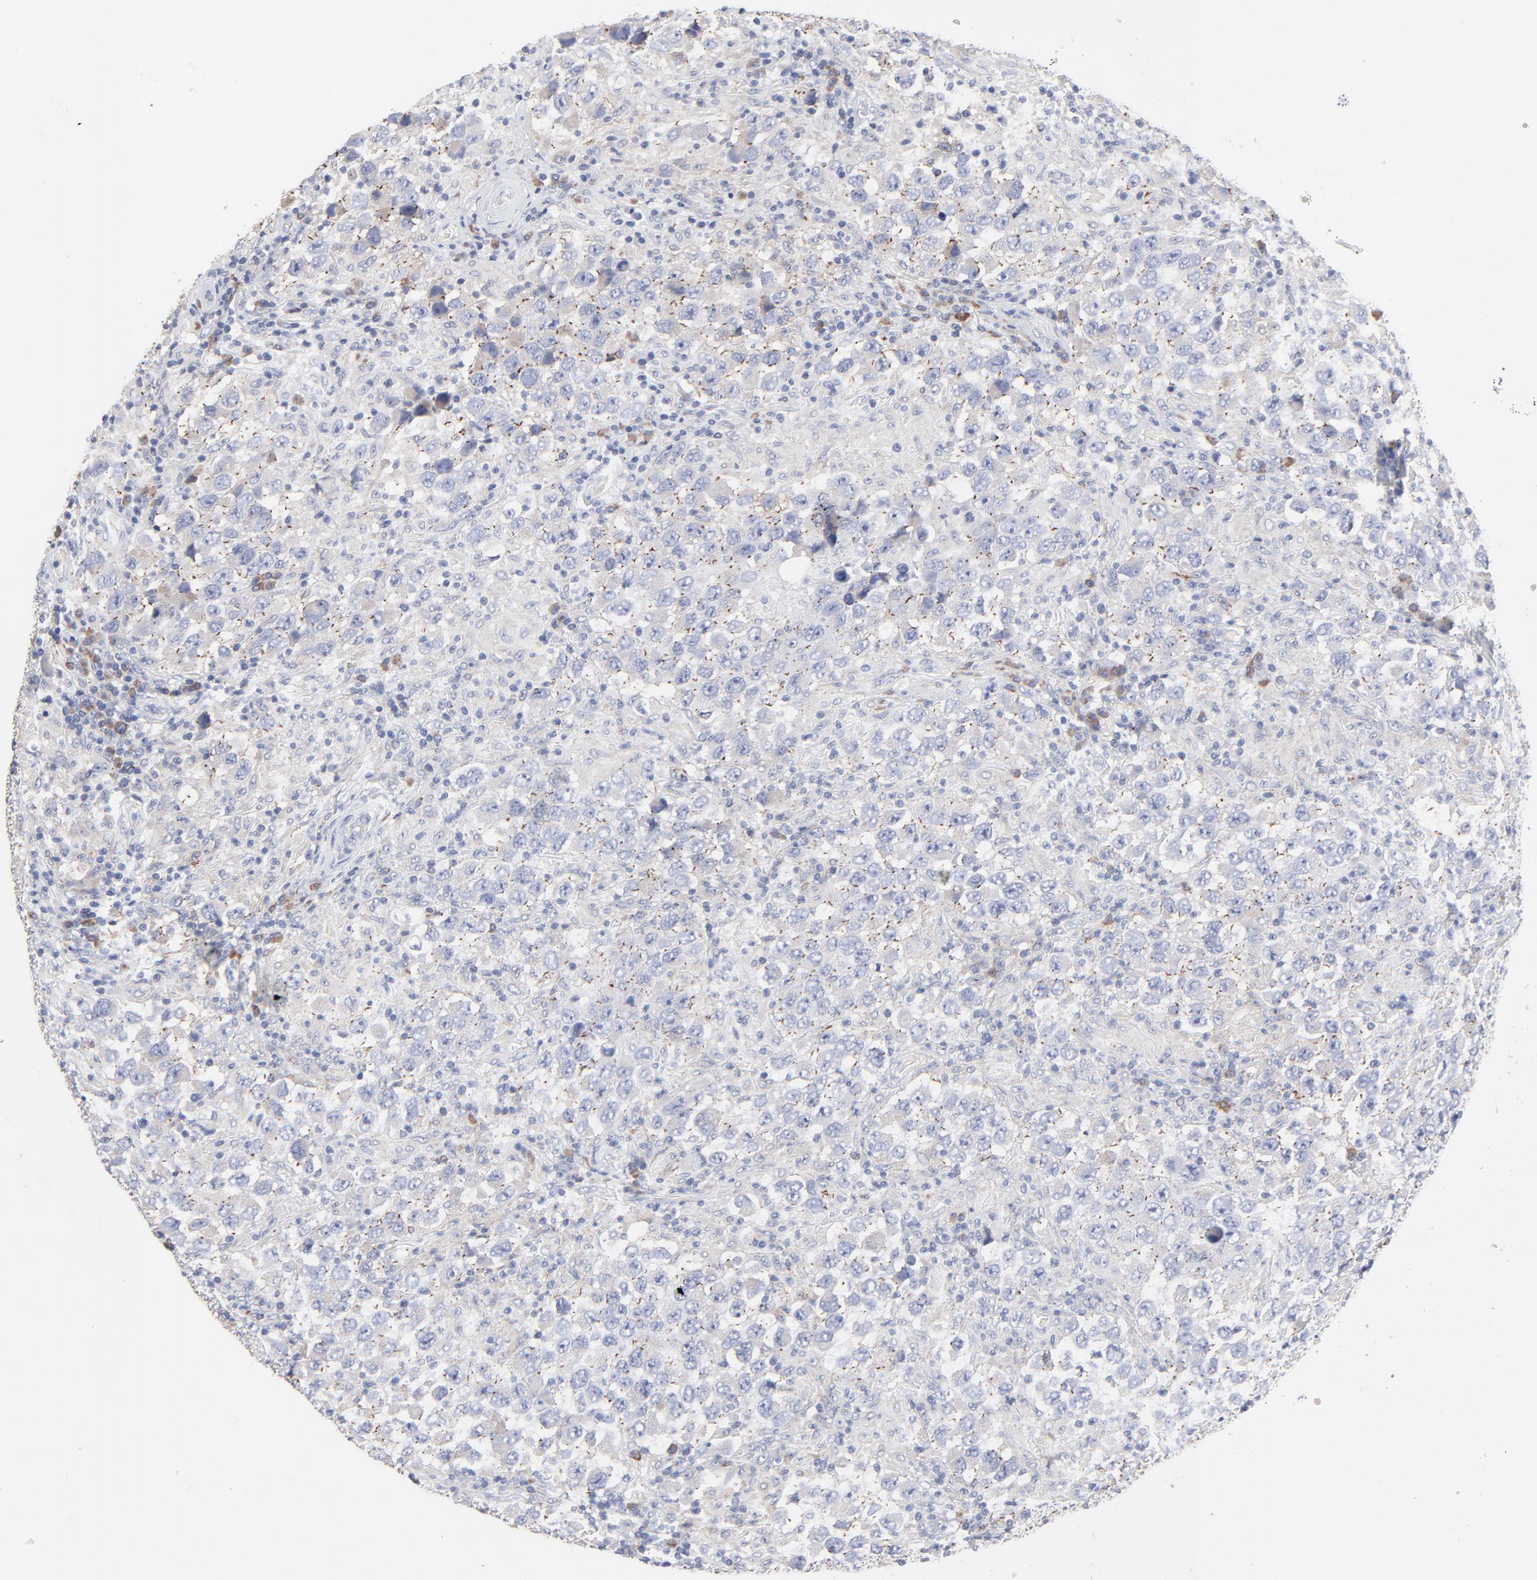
{"staining": {"intensity": "negative", "quantity": "none", "location": "none"}, "tissue": "testis cancer", "cell_type": "Tumor cells", "image_type": "cancer", "snomed": [{"axis": "morphology", "description": "Carcinoma, Embryonal, NOS"}, {"axis": "topography", "description": "Testis"}], "caption": "Testis cancer (embryonal carcinoma) stained for a protein using immunohistochemistry (IHC) displays no positivity tumor cells.", "gene": "TRIM22", "patient": {"sex": "male", "age": 21}}